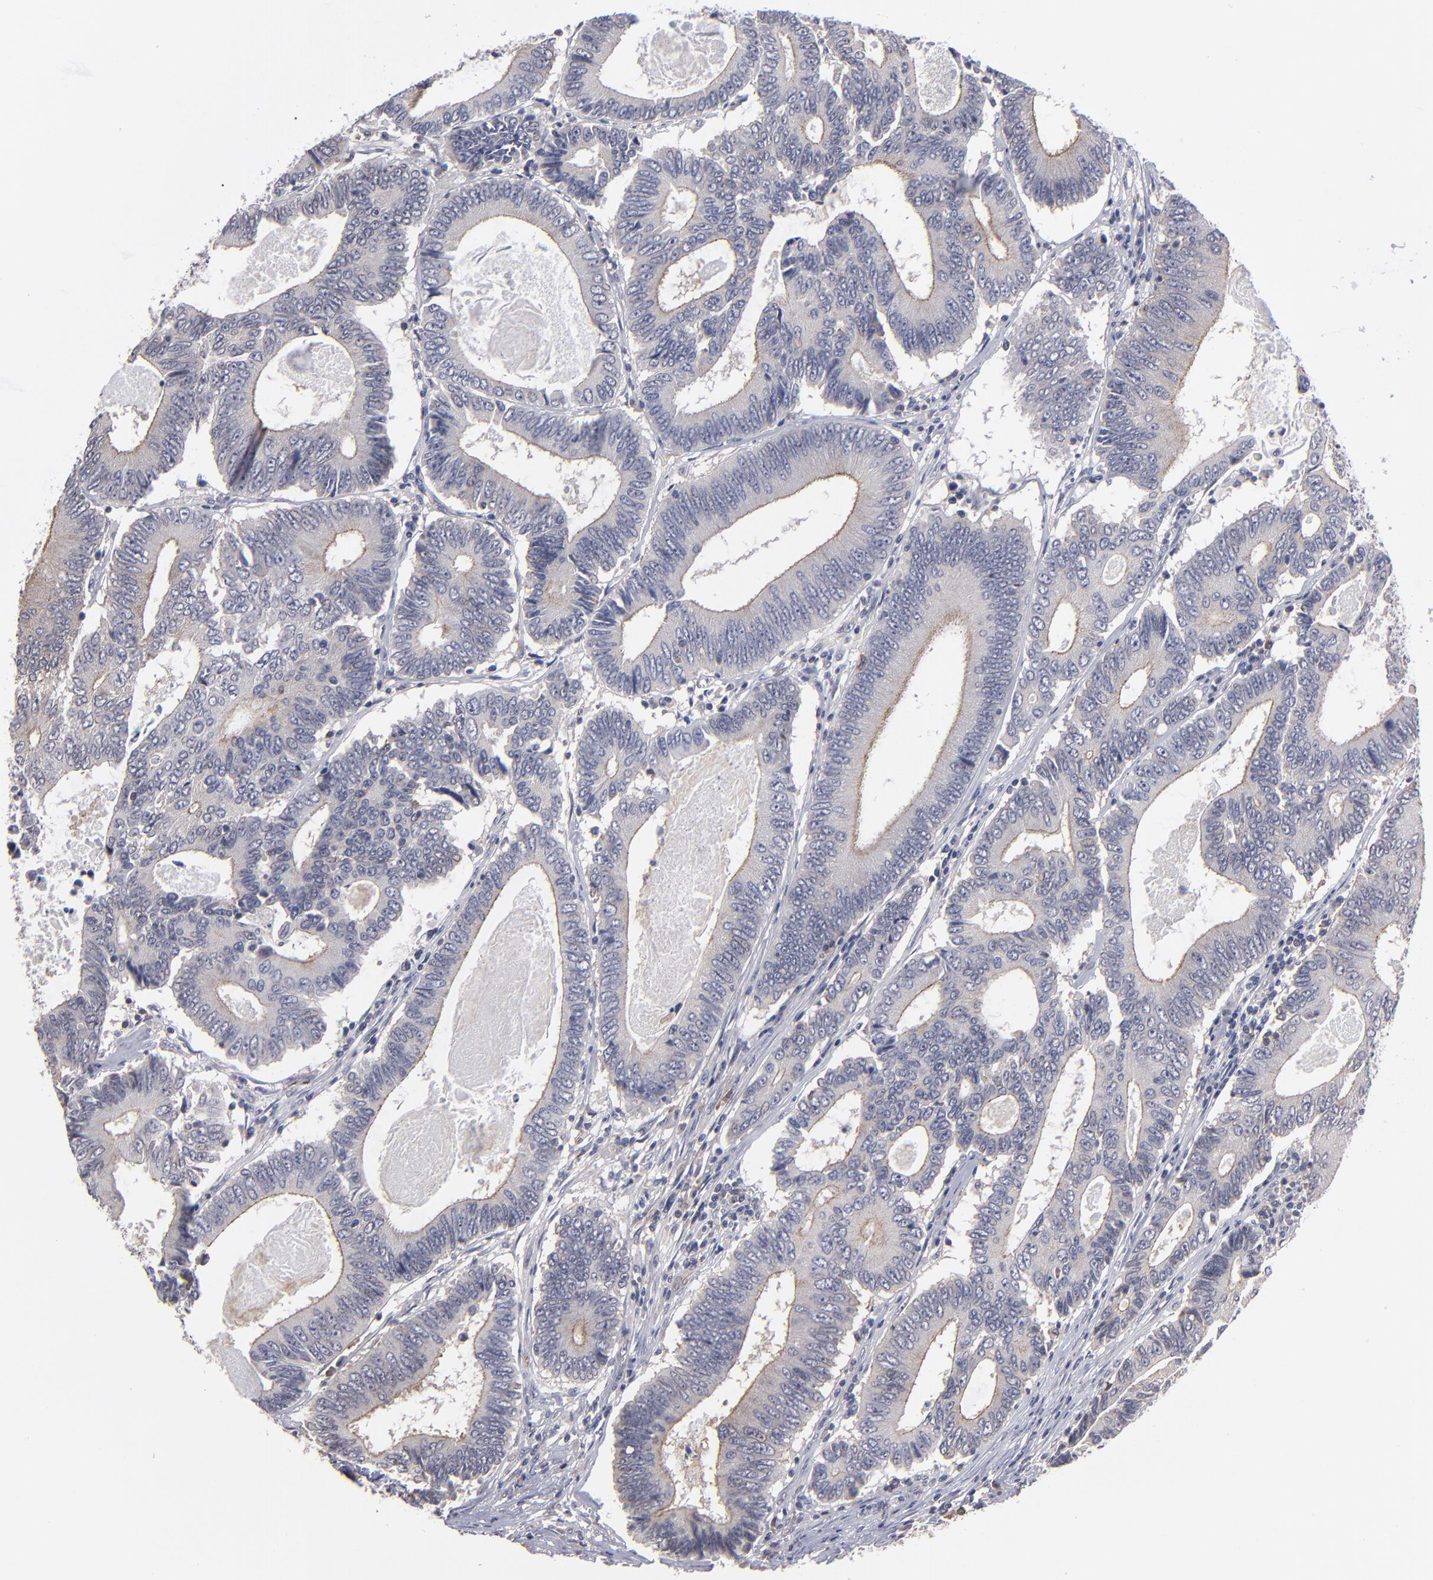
{"staining": {"intensity": "weak", "quantity": "25%-75%", "location": "cytoplasmic/membranous"}, "tissue": "colorectal cancer", "cell_type": "Tumor cells", "image_type": "cancer", "snomed": [{"axis": "morphology", "description": "Adenocarcinoma, NOS"}, {"axis": "topography", "description": "Colon"}], "caption": "A low amount of weak cytoplasmic/membranous staining is identified in about 25%-75% of tumor cells in colorectal cancer tissue.", "gene": "CEP97", "patient": {"sex": "female", "age": 78}}